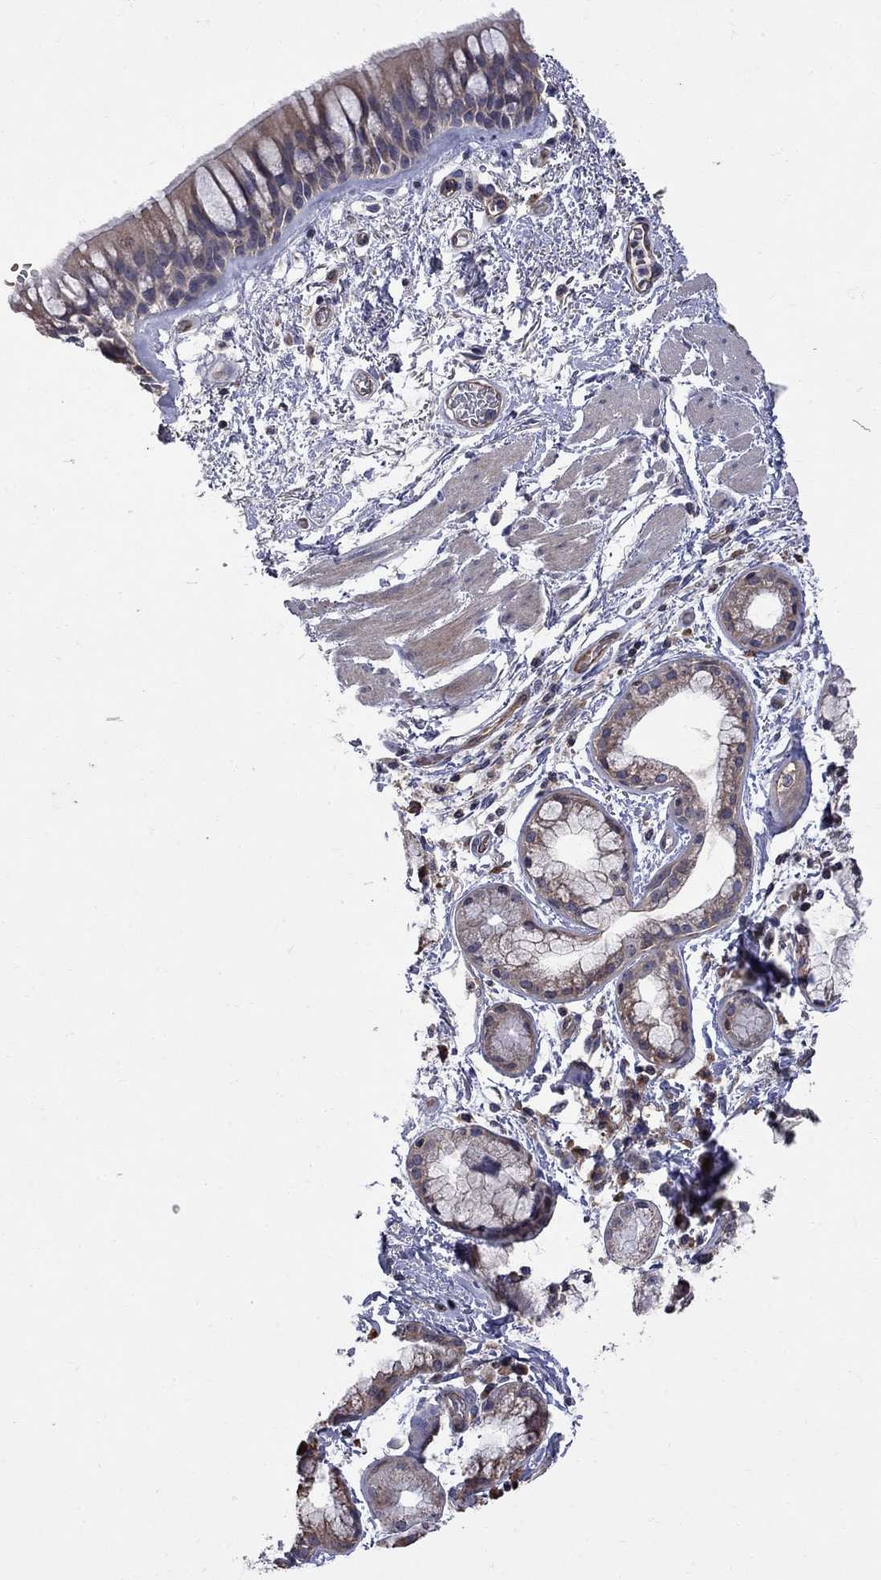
{"staining": {"intensity": "weak", "quantity": "25%-75%", "location": "cytoplasmic/membranous"}, "tissue": "bronchus", "cell_type": "Respiratory epithelial cells", "image_type": "normal", "snomed": [{"axis": "morphology", "description": "Normal tissue, NOS"}, {"axis": "topography", "description": "Bronchus"}, {"axis": "topography", "description": "Lung"}], "caption": "Unremarkable bronchus was stained to show a protein in brown. There is low levels of weak cytoplasmic/membranous staining in approximately 25%-75% of respiratory epithelial cells. (DAB (3,3'-diaminobenzidine) IHC with brightfield microscopy, high magnification).", "gene": "ABI3", "patient": {"sex": "female", "age": 57}}